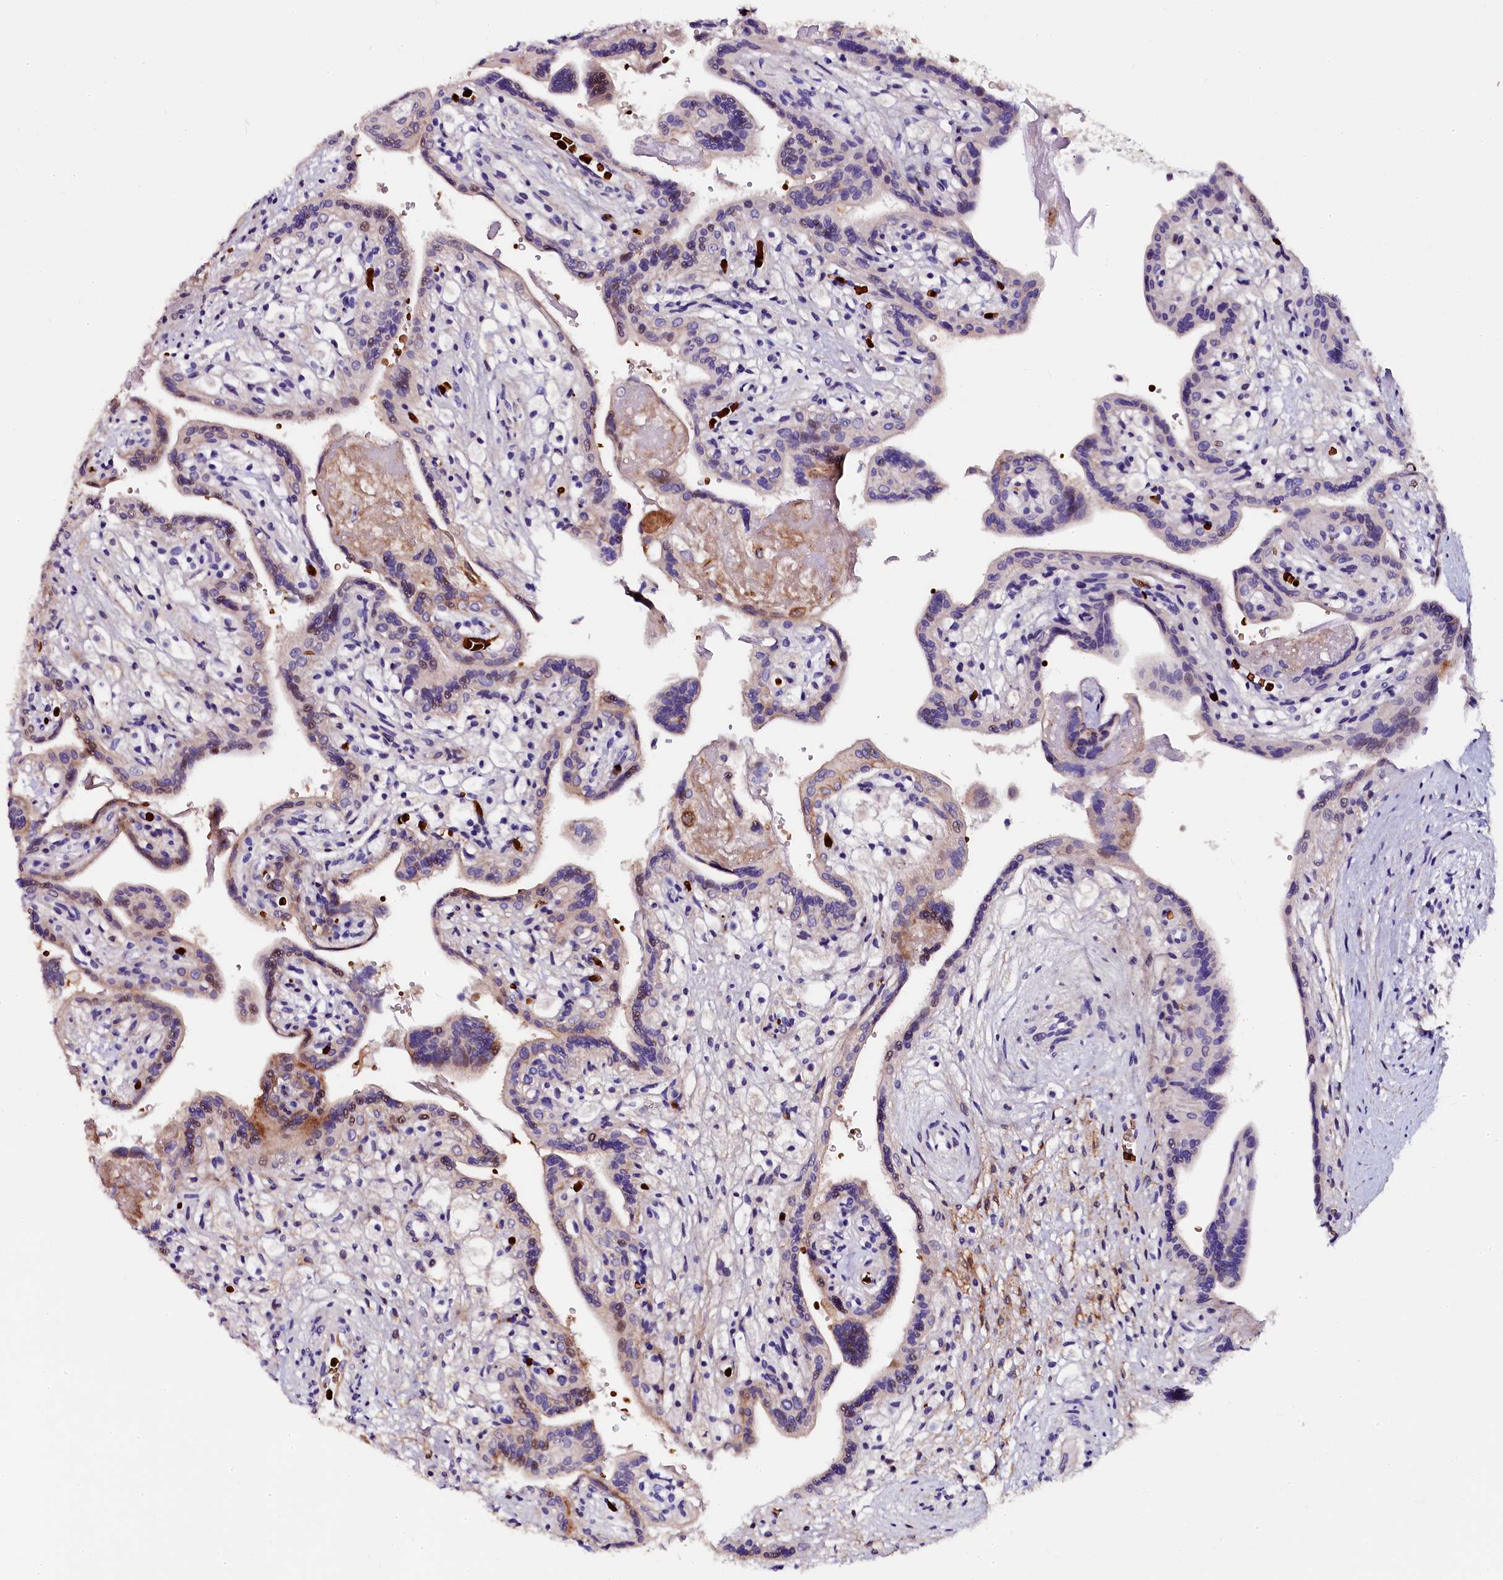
{"staining": {"intensity": "moderate", "quantity": "<25%", "location": "cytoplasmic/membranous,nuclear"}, "tissue": "placenta", "cell_type": "Trophoblastic cells", "image_type": "normal", "snomed": [{"axis": "morphology", "description": "Normal tissue, NOS"}, {"axis": "topography", "description": "Placenta"}], "caption": "IHC of normal human placenta exhibits low levels of moderate cytoplasmic/membranous,nuclear expression in approximately <25% of trophoblastic cells. (brown staining indicates protein expression, while blue staining denotes nuclei).", "gene": "CTDSPL2", "patient": {"sex": "female", "age": 37}}